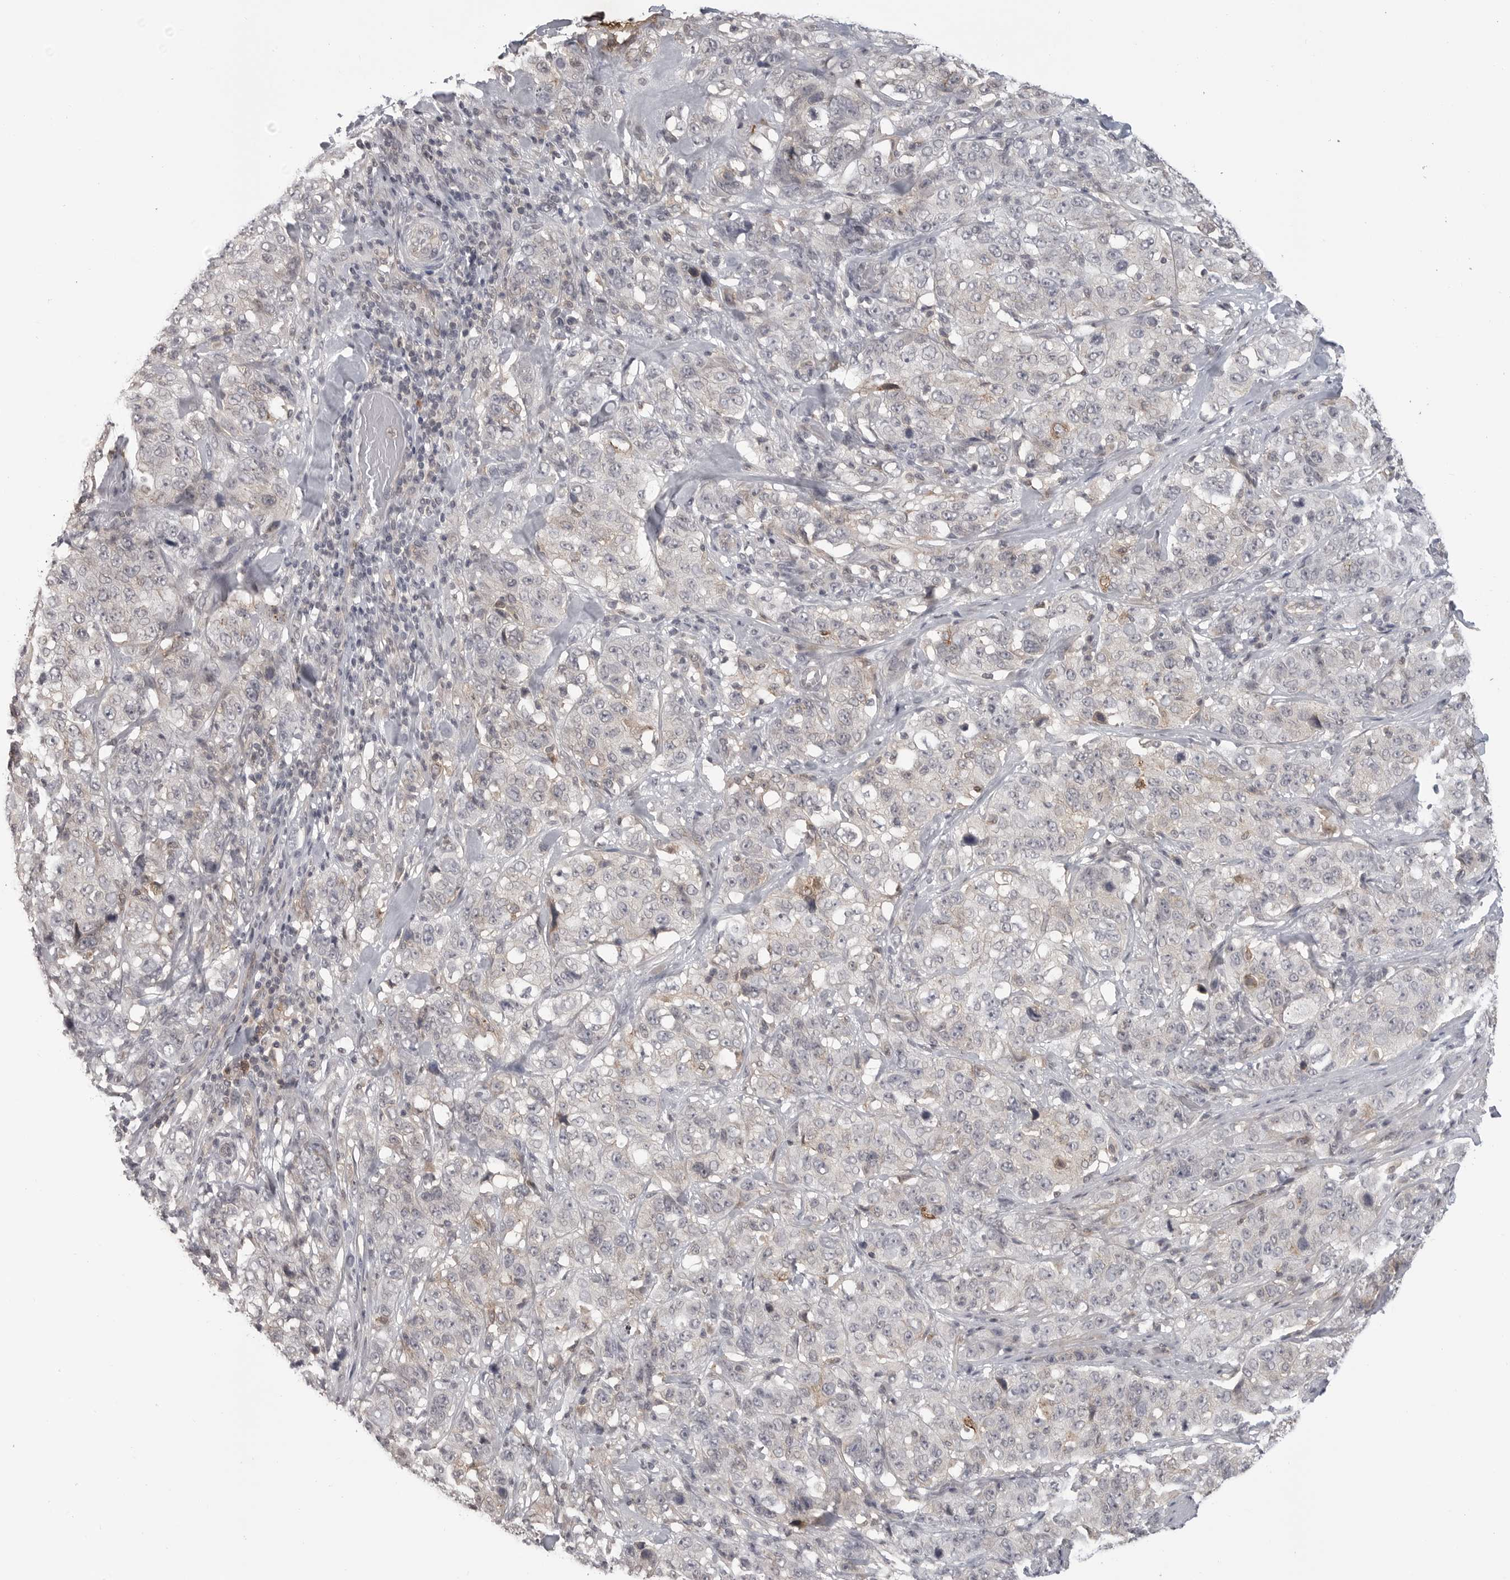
{"staining": {"intensity": "negative", "quantity": "none", "location": "none"}, "tissue": "stomach cancer", "cell_type": "Tumor cells", "image_type": "cancer", "snomed": [{"axis": "morphology", "description": "Adenocarcinoma, NOS"}, {"axis": "topography", "description": "Stomach"}], "caption": "The image reveals no staining of tumor cells in adenocarcinoma (stomach).", "gene": "IFNGR1", "patient": {"sex": "male", "age": 48}}